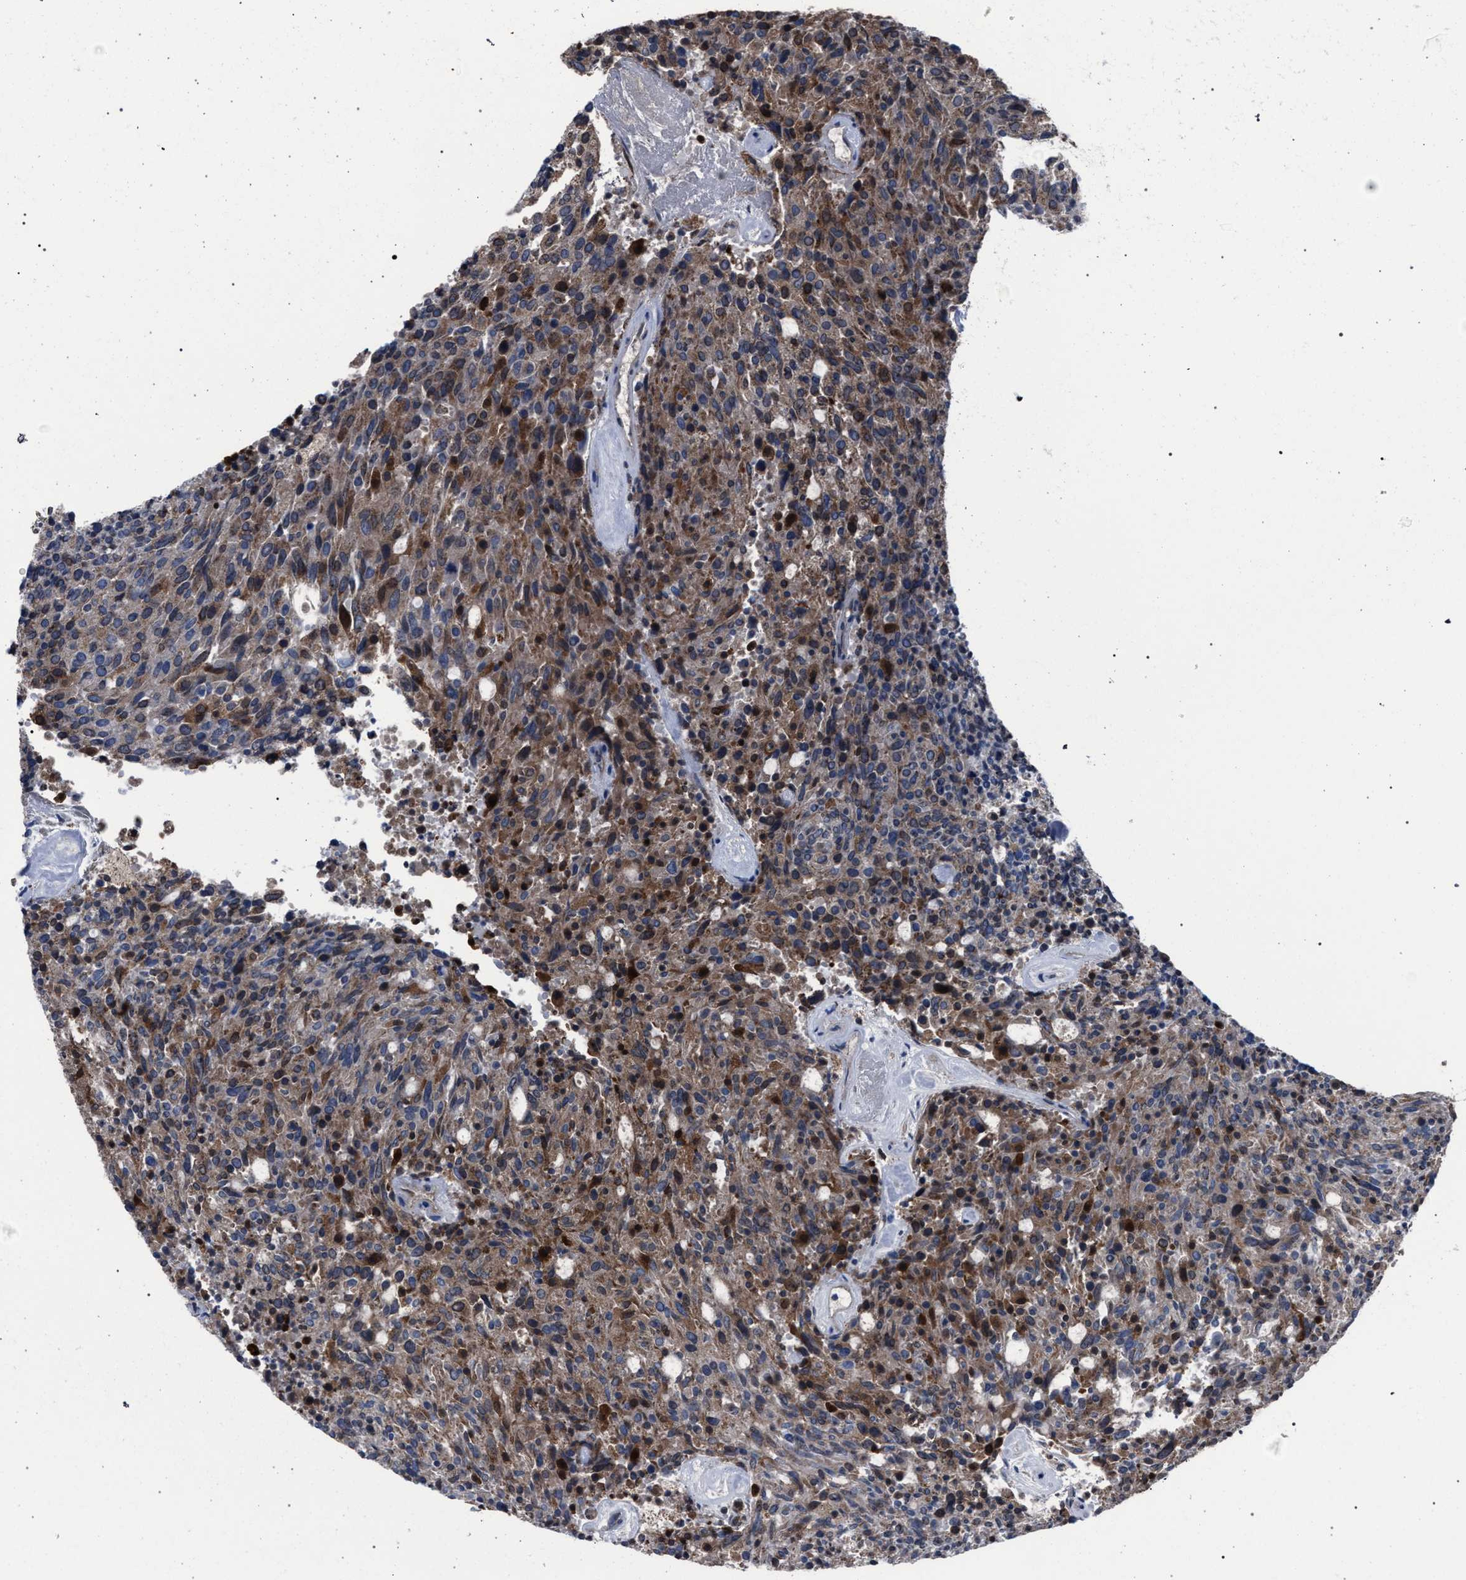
{"staining": {"intensity": "weak", "quantity": "25%-75%", "location": "cytoplasmic/membranous"}, "tissue": "carcinoid", "cell_type": "Tumor cells", "image_type": "cancer", "snomed": [{"axis": "morphology", "description": "Carcinoid, malignant, NOS"}, {"axis": "topography", "description": "Pancreas"}], "caption": "Immunohistochemistry (IHC) staining of carcinoid, which displays low levels of weak cytoplasmic/membranous expression in approximately 25%-75% of tumor cells indicating weak cytoplasmic/membranous protein expression. The staining was performed using DAB (3,3'-diaminobenzidine) (brown) for protein detection and nuclei were counterstained in hematoxylin (blue).", "gene": "HSD17B4", "patient": {"sex": "female", "age": 54}}